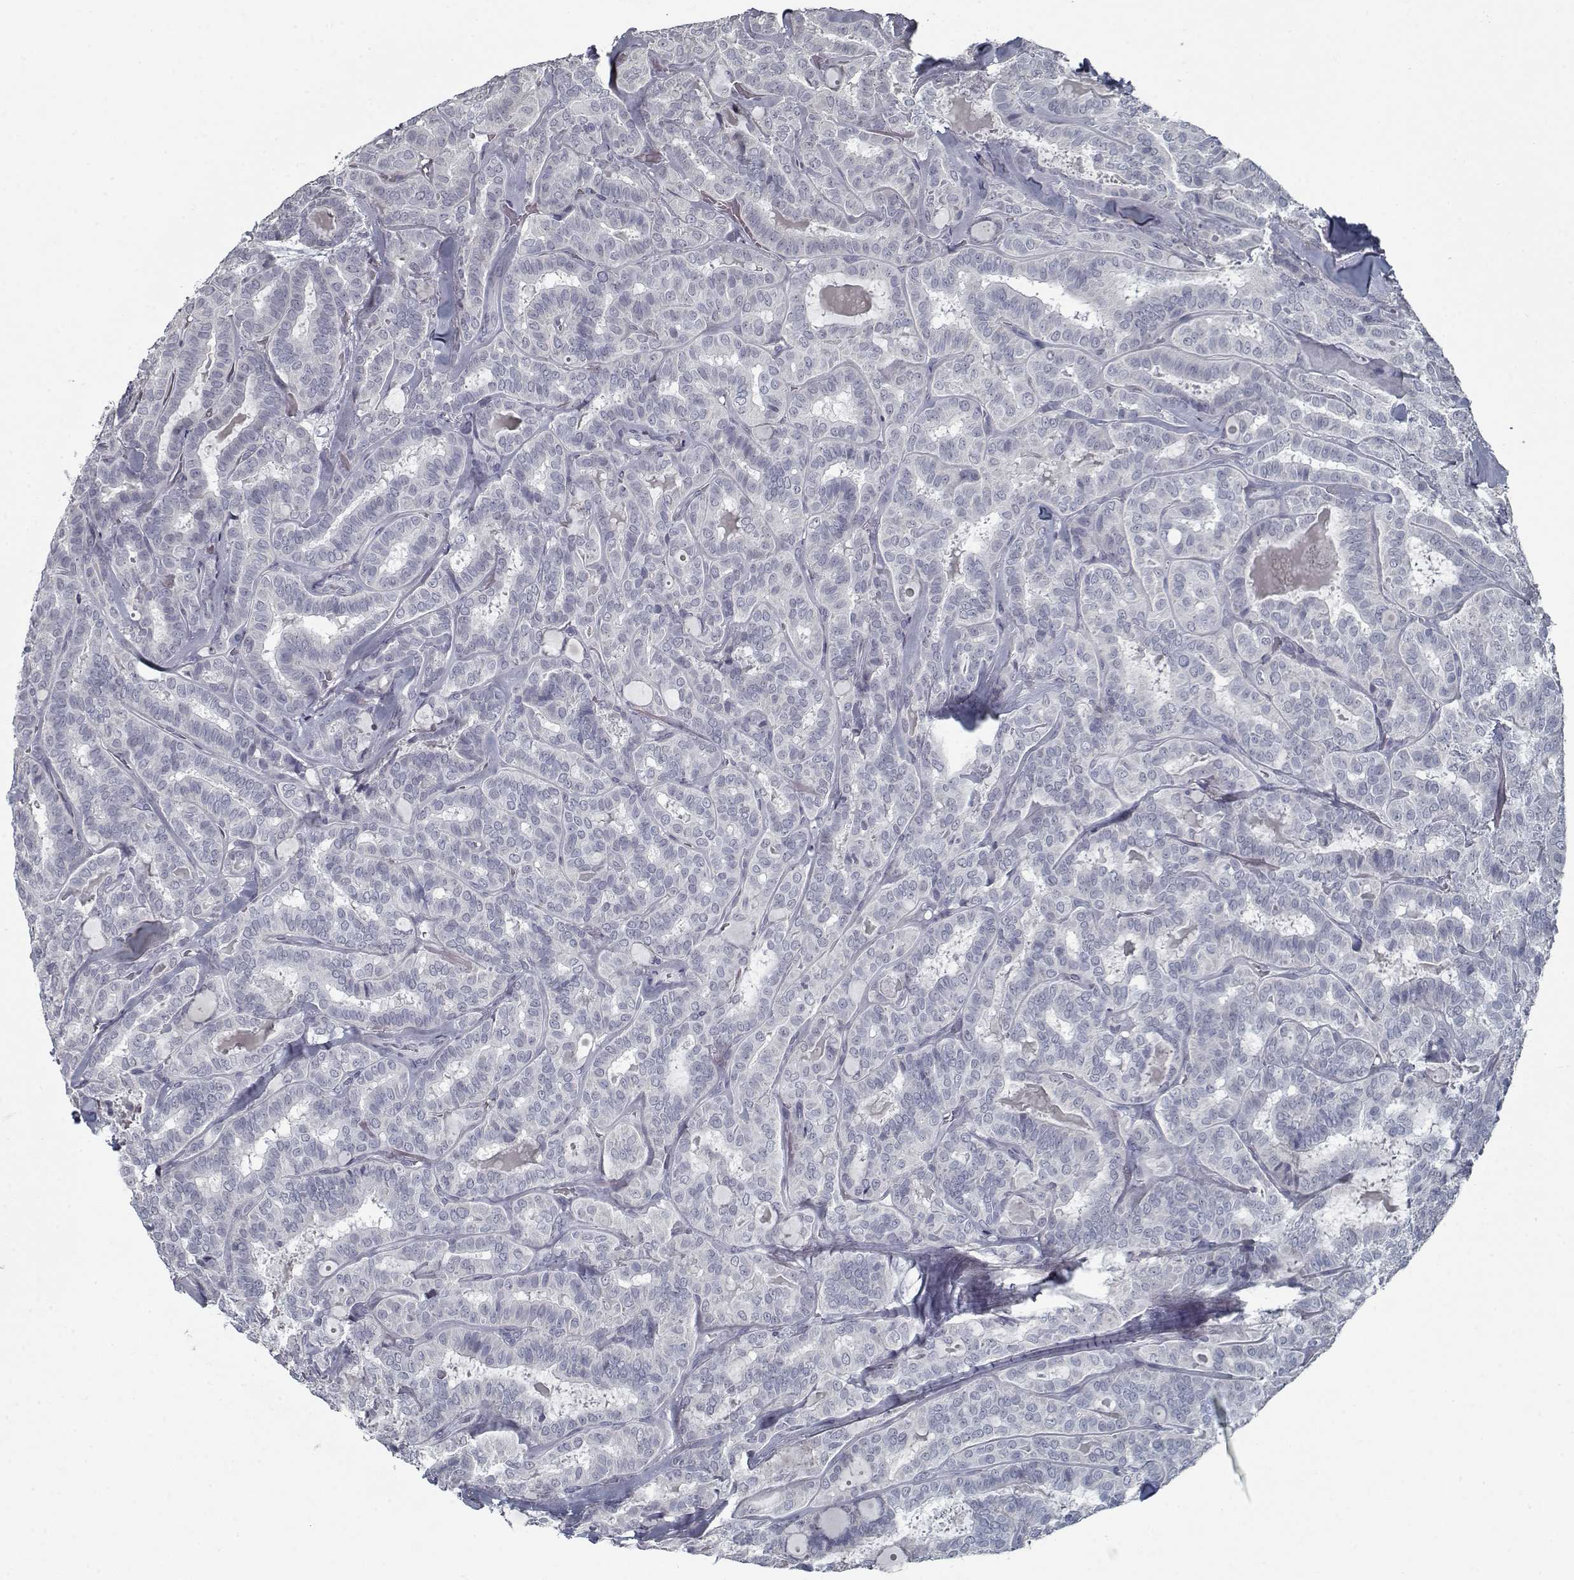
{"staining": {"intensity": "negative", "quantity": "none", "location": "none"}, "tissue": "thyroid cancer", "cell_type": "Tumor cells", "image_type": "cancer", "snomed": [{"axis": "morphology", "description": "Papillary adenocarcinoma, NOS"}, {"axis": "topography", "description": "Thyroid gland"}], "caption": "IHC of human thyroid cancer displays no positivity in tumor cells. The staining was performed using DAB (3,3'-diaminobenzidine) to visualize the protein expression in brown, while the nuclei were stained in blue with hematoxylin (Magnification: 20x).", "gene": "GAD2", "patient": {"sex": "female", "age": 39}}